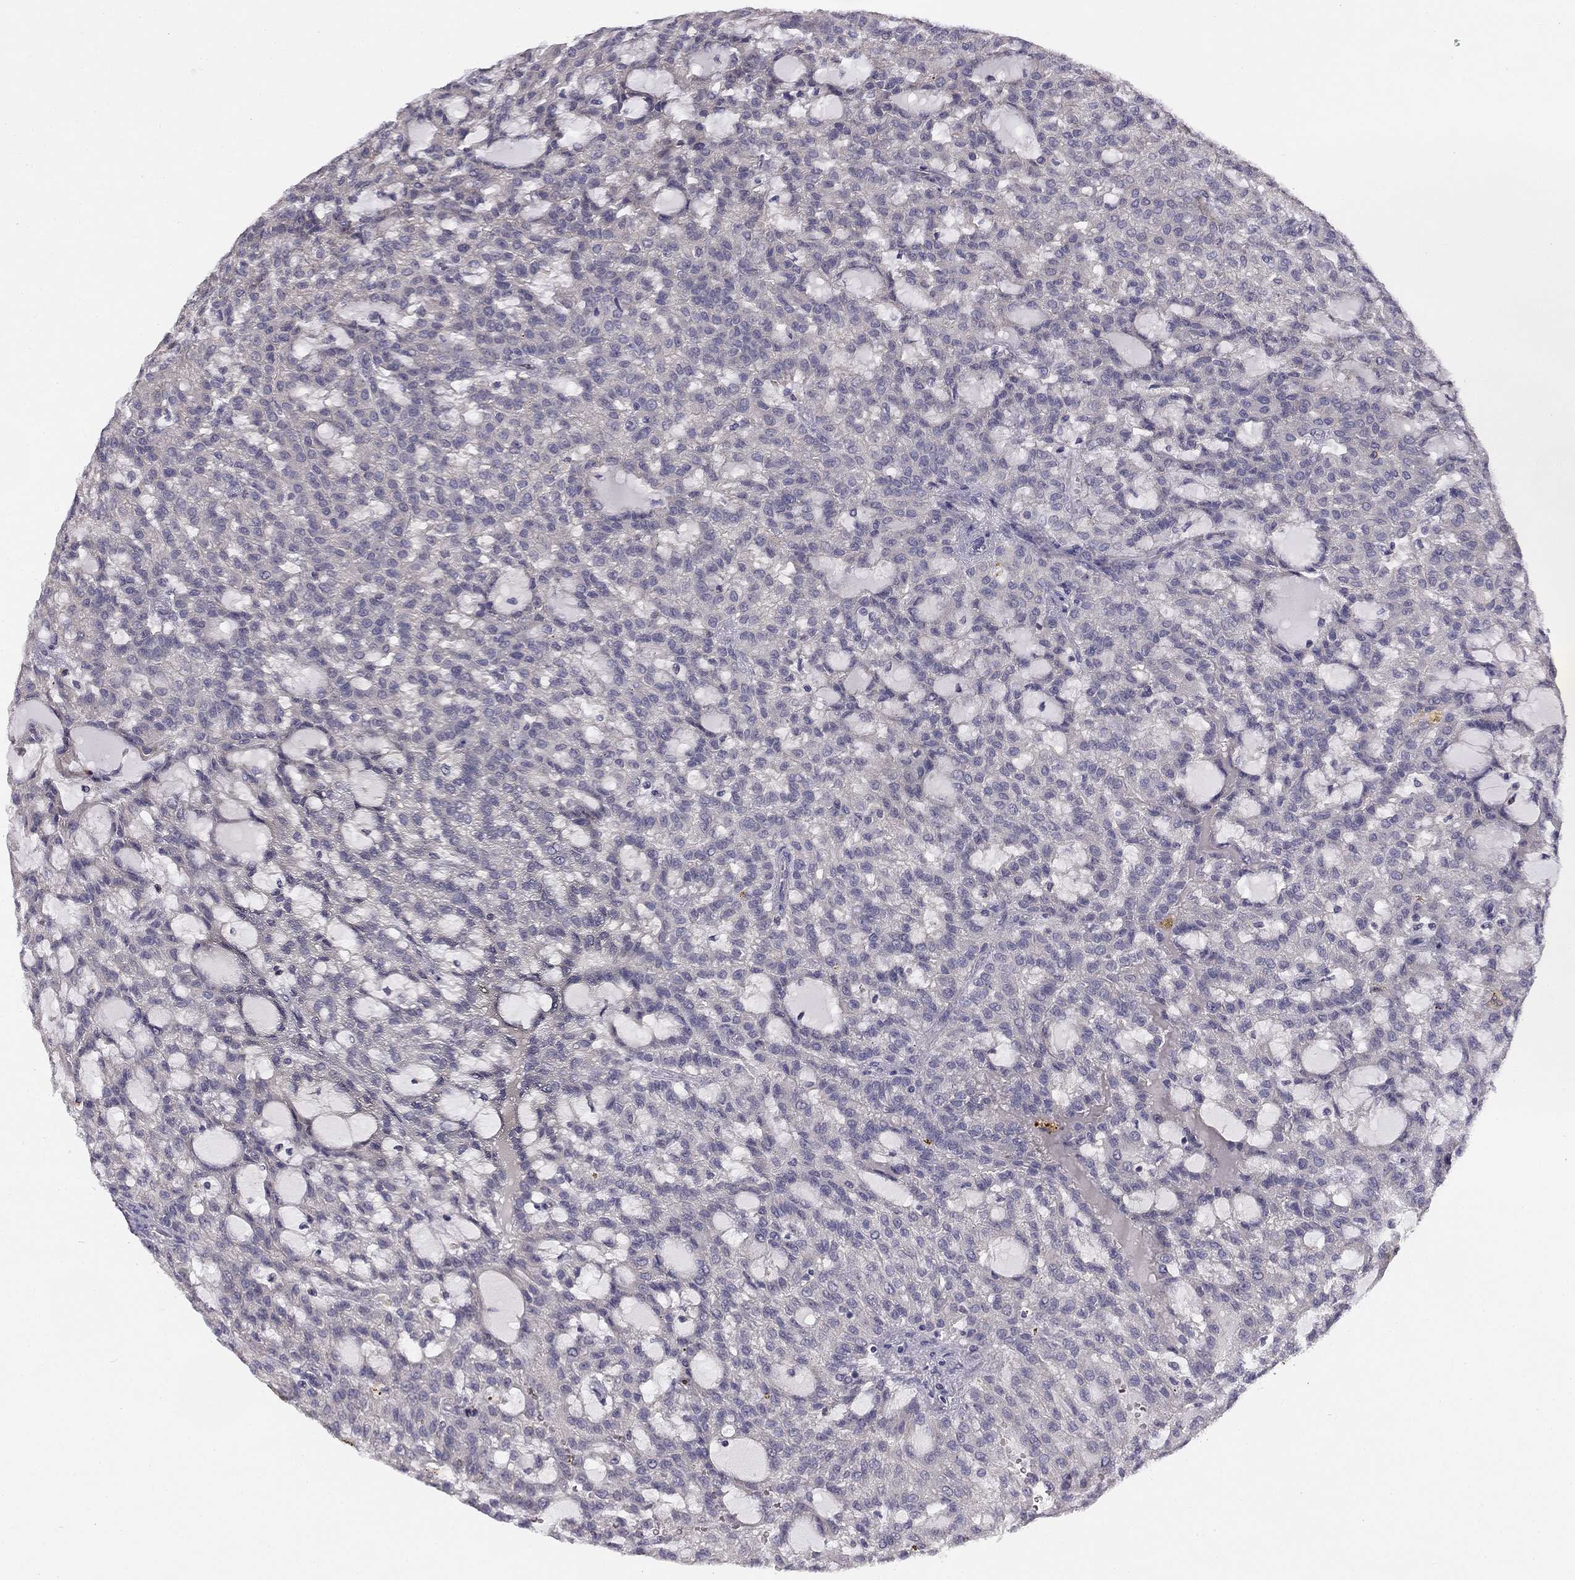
{"staining": {"intensity": "negative", "quantity": "none", "location": "none"}, "tissue": "renal cancer", "cell_type": "Tumor cells", "image_type": "cancer", "snomed": [{"axis": "morphology", "description": "Adenocarcinoma, NOS"}, {"axis": "topography", "description": "Kidney"}], "caption": "Photomicrograph shows no significant protein expression in tumor cells of adenocarcinoma (renal).", "gene": "CNR1", "patient": {"sex": "male", "age": 63}}